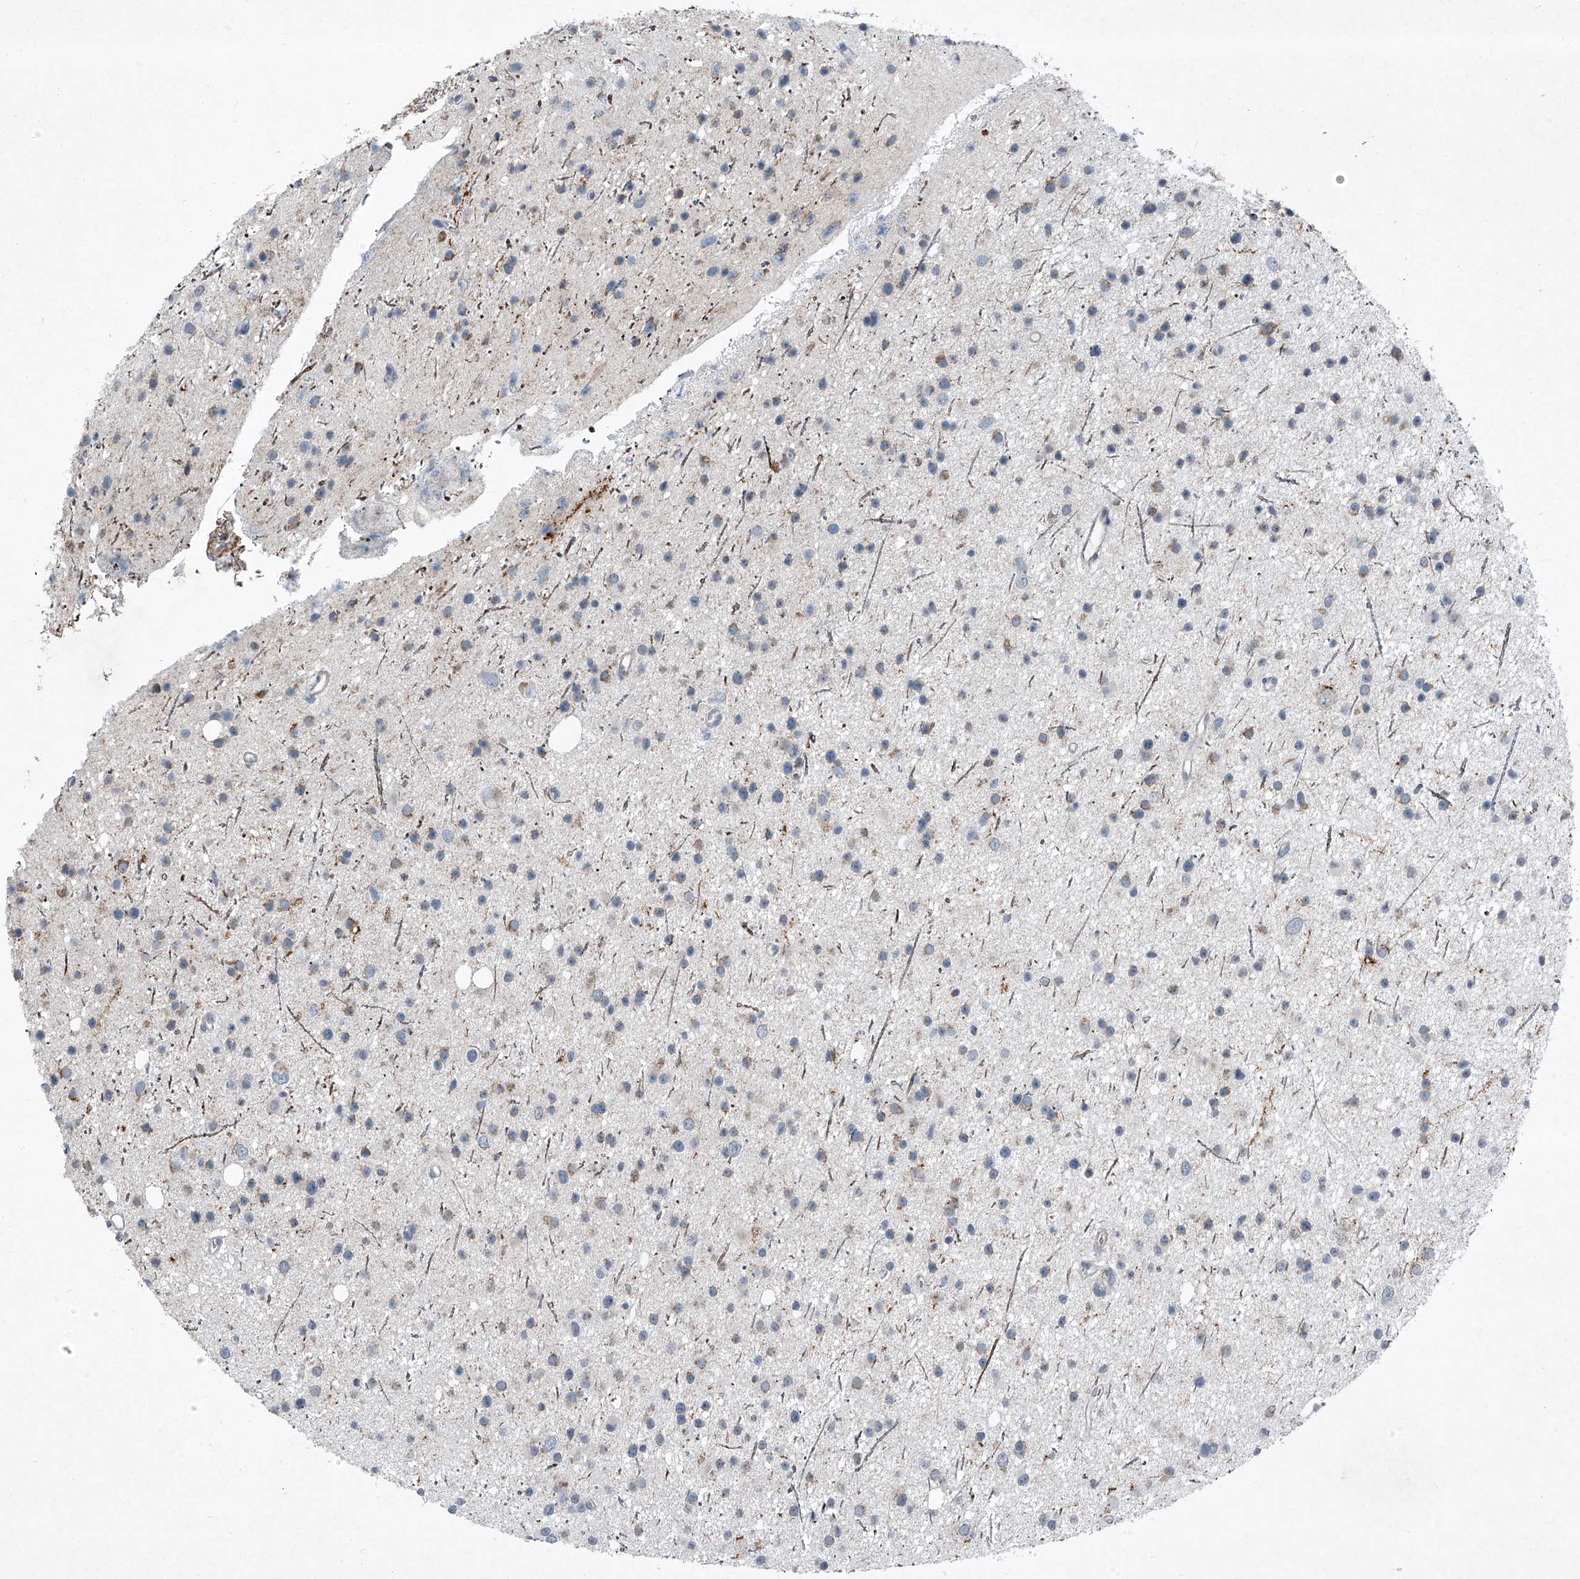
{"staining": {"intensity": "weak", "quantity": "<25%", "location": "cytoplasmic/membranous"}, "tissue": "glioma", "cell_type": "Tumor cells", "image_type": "cancer", "snomed": [{"axis": "morphology", "description": "Glioma, malignant, Low grade"}, {"axis": "topography", "description": "Cerebral cortex"}], "caption": "DAB immunohistochemical staining of glioma demonstrates no significant positivity in tumor cells.", "gene": "CHRNA7", "patient": {"sex": "female", "age": 39}}